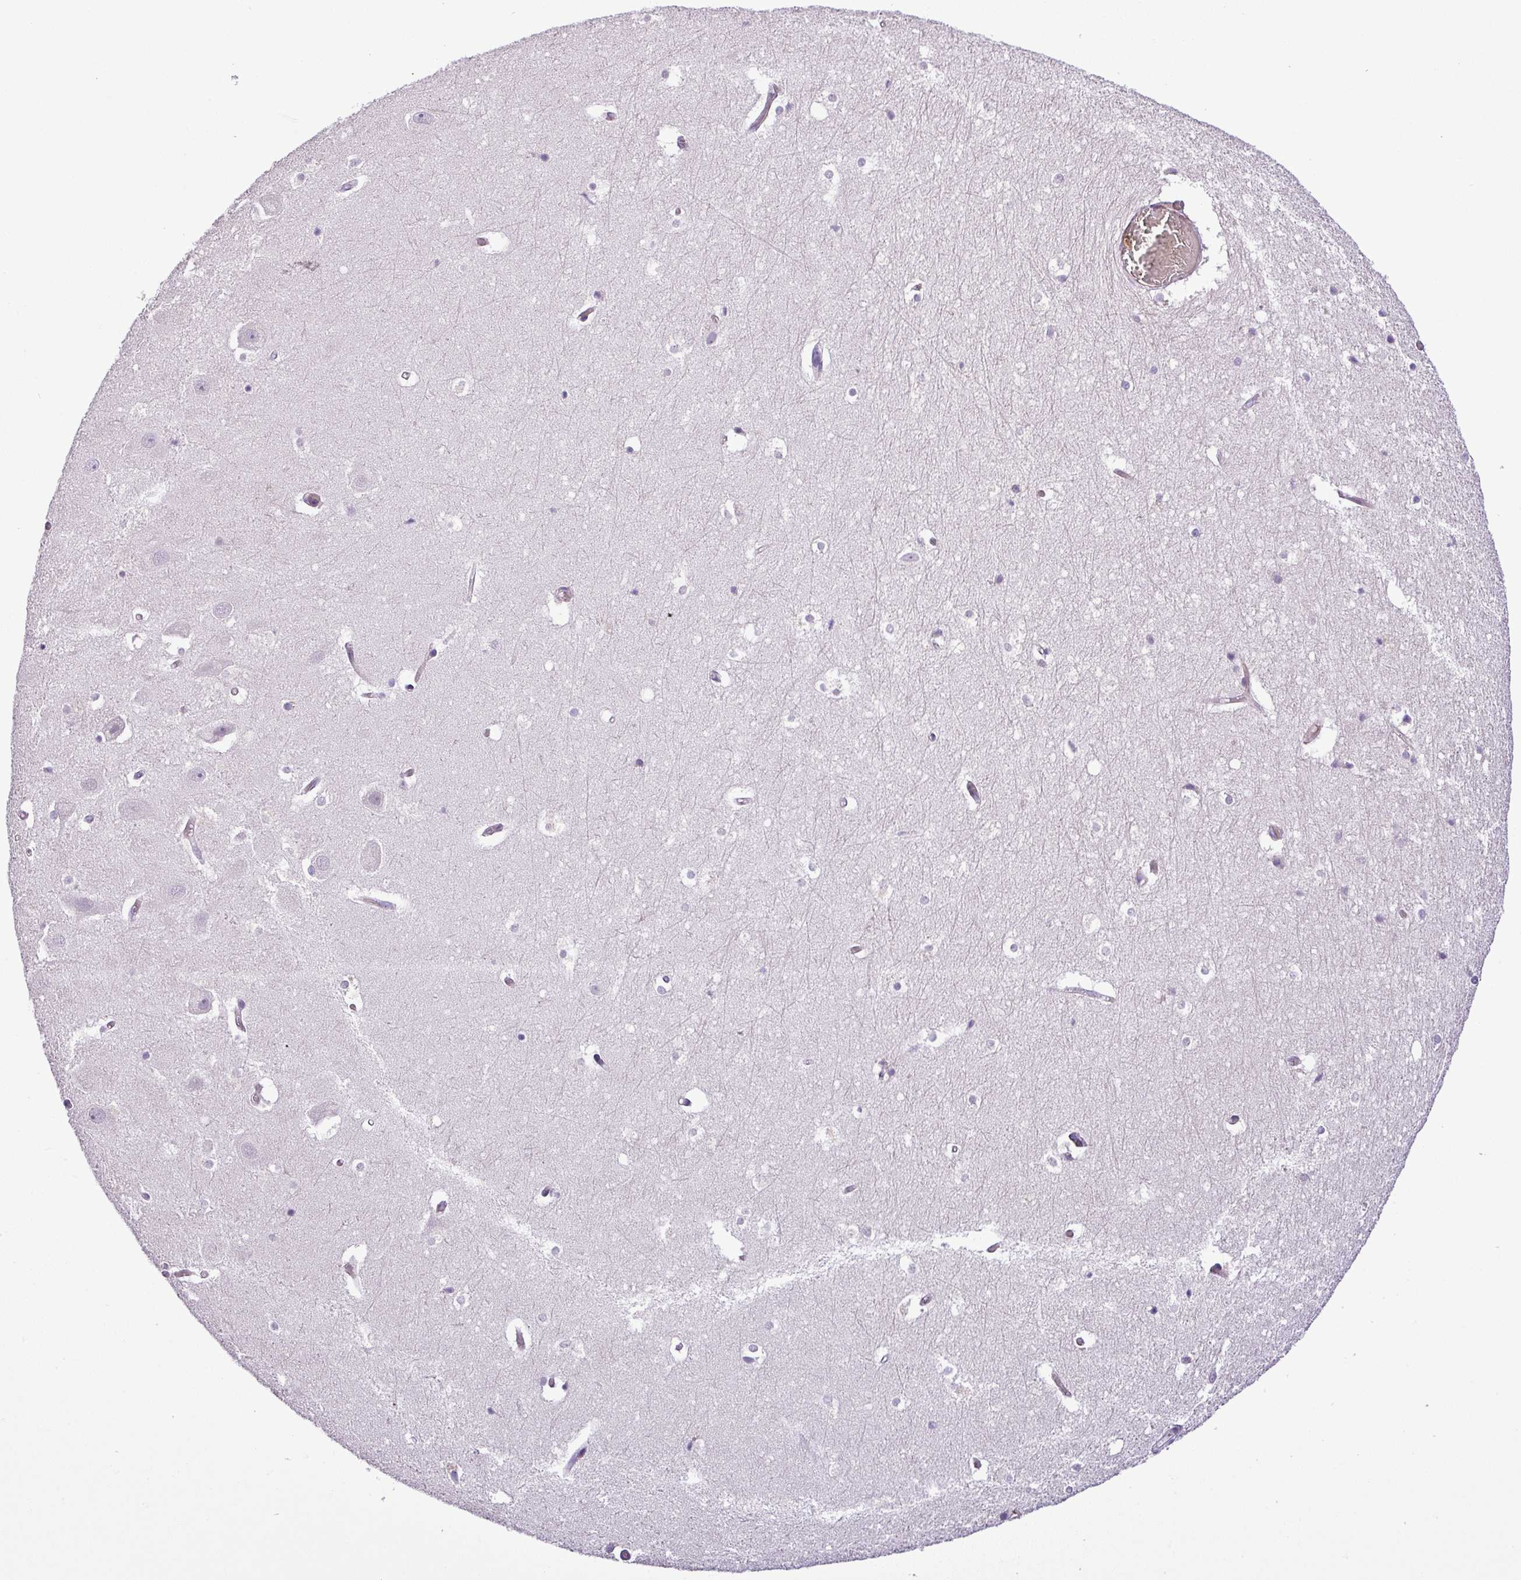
{"staining": {"intensity": "negative", "quantity": "none", "location": "none"}, "tissue": "hippocampus", "cell_type": "Glial cells", "image_type": "normal", "snomed": [{"axis": "morphology", "description": "Normal tissue, NOS"}, {"axis": "topography", "description": "Hippocampus"}], "caption": "Histopathology image shows no significant protein staining in glial cells of normal hippocampus. (DAB (3,3'-diaminobenzidine) immunohistochemistry (IHC) with hematoxylin counter stain).", "gene": "NBEAL2", "patient": {"sex": "female", "age": 52}}